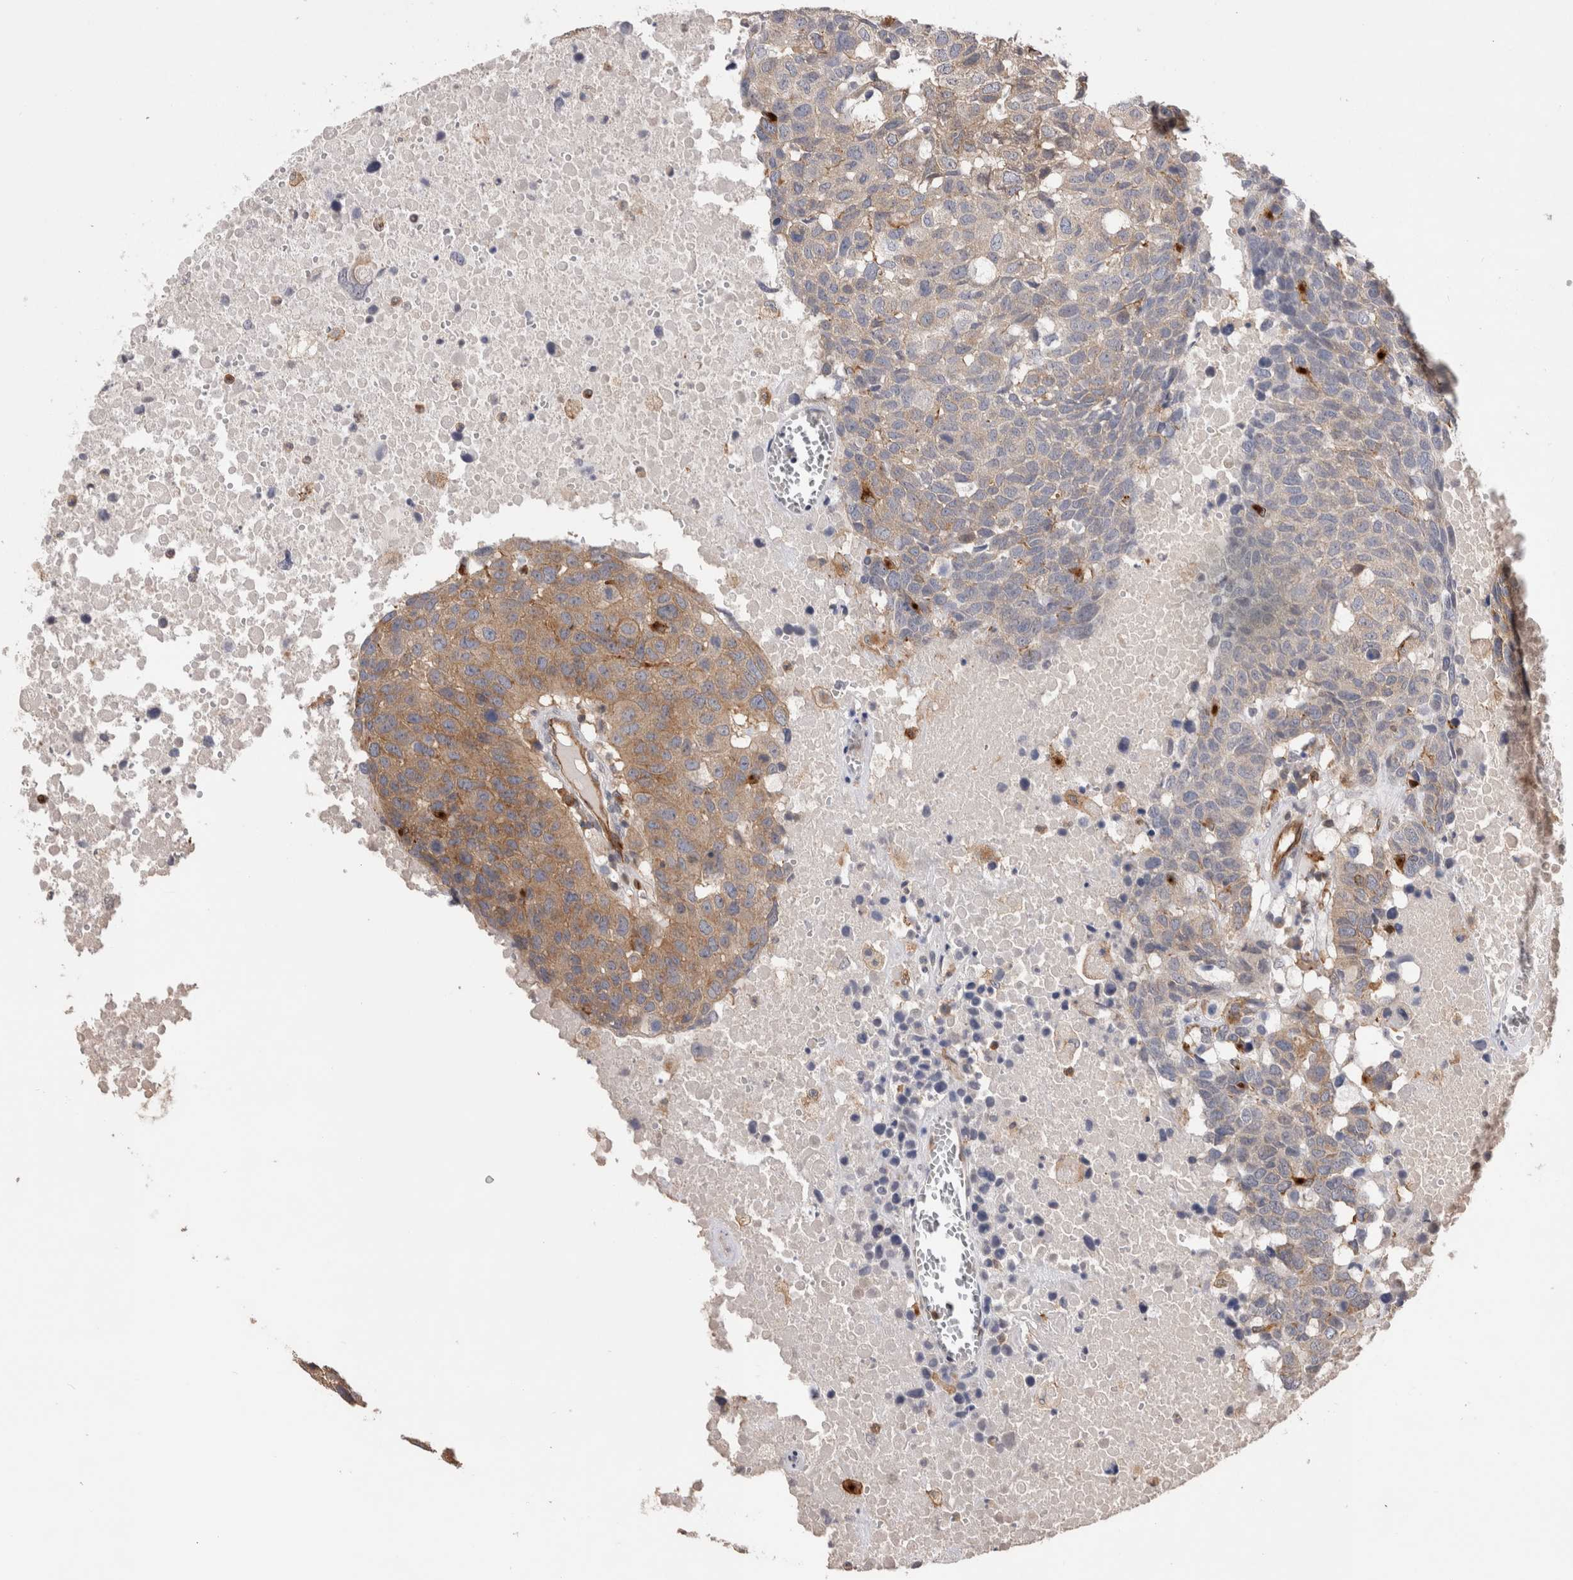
{"staining": {"intensity": "moderate", "quantity": "25%-75%", "location": "cytoplasmic/membranous"}, "tissue": "head and neck cancer", "cell_type": "Tumor cells", "image_type": "cancer", "snomed": [{"axis": "morphology", "description": "Squamous cell carcinoma, NOS"}, {"axis": "topography", "description": "Head-Neck"}], "caption": "Approximately 25%-75% of tumor cells in head and neck squamous cell carcinoma demonstrate moderate cytoplasmic/membranous protein staining as visualized by brown immunohistochemical staining.", "gene": "BNIP2", "patient": {"sex": "male", "age": 66}}